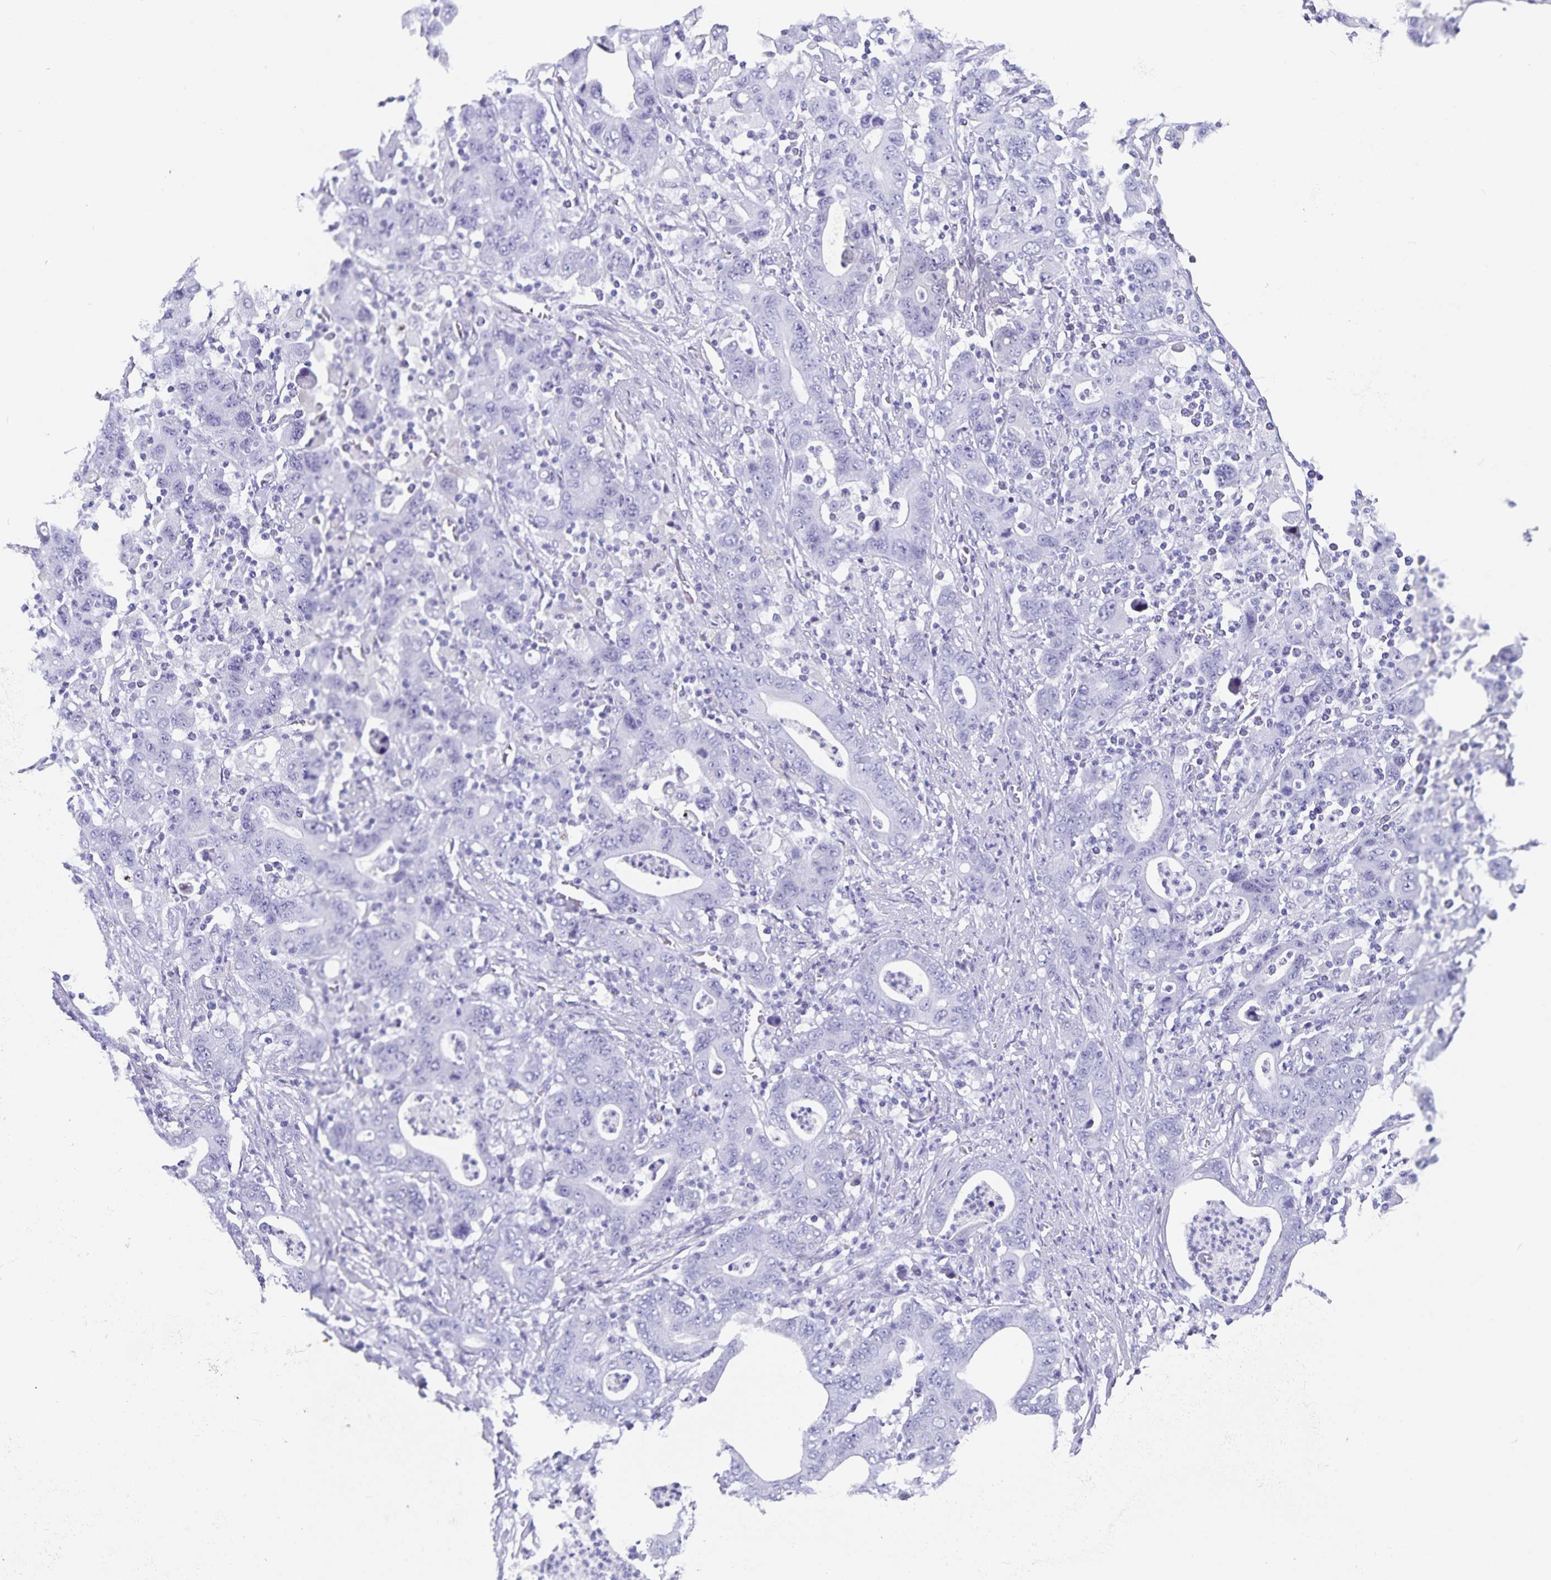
{"staining": {"intensity": "negative", "quantity": "none", "location": "none"}, "tissue": "stomach cancer", "cell_type": "Tumor cells", "image_type": "cancer", "snomed": [{"axis": "morphology", "description": "Adenocarcinoma, NOS"}, {"axis": "topography", "description": "Stomach, lower"}], "caption": "DAB immunohistochemical staining of human stomach cancer (adenocarcinoma) demonstrates no significant staining in tumor cells.", "gene": "PLAC1", "patient": {"sex": "male", "age": 77}}